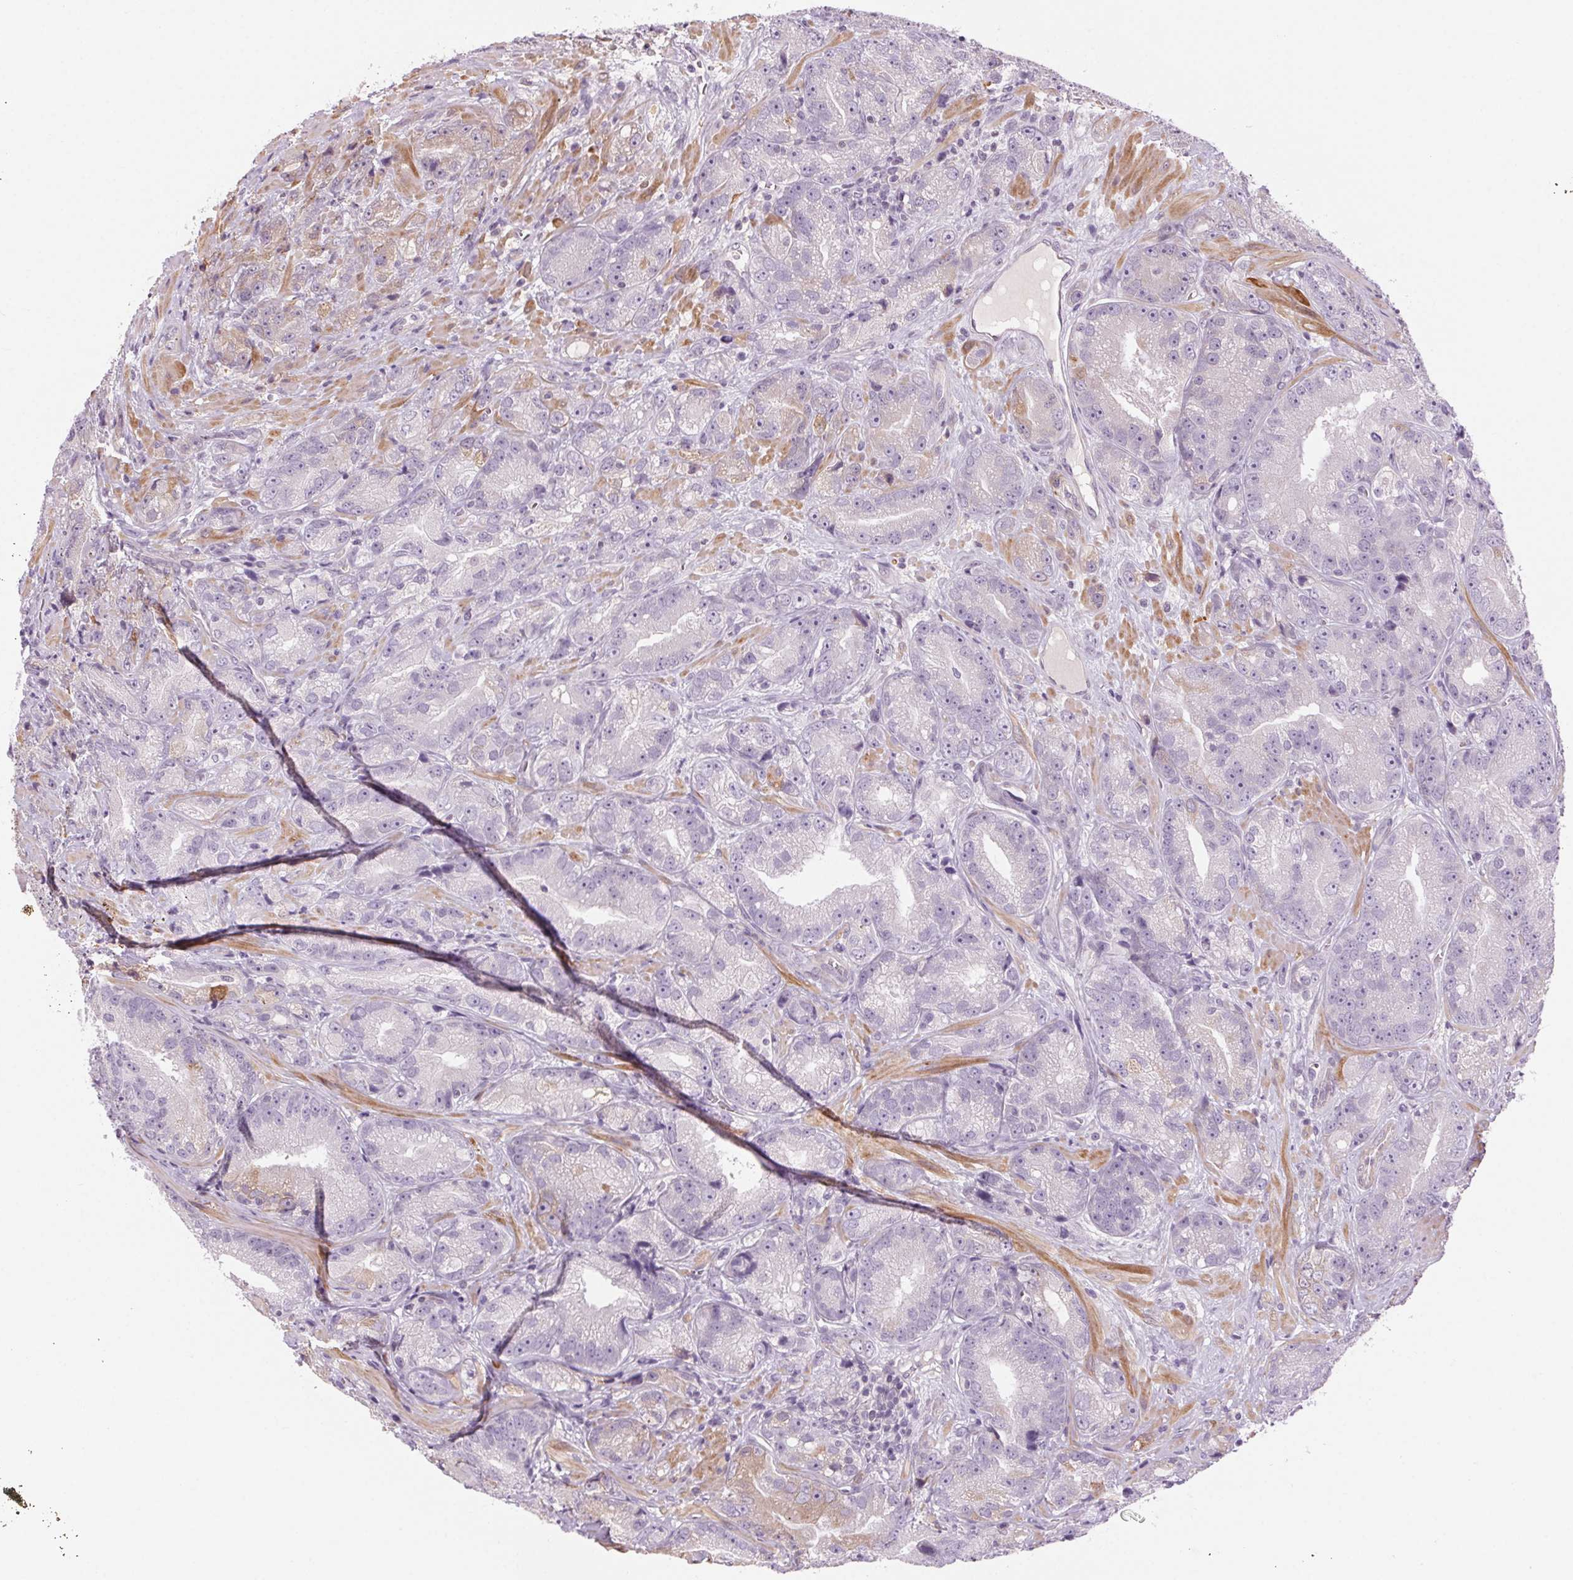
{"staining": {"intensity": "negative", "quantity": "none", "location": "none"}, "tissue": "prostate cancer", "cell_type": "Tumor cells", "image_type": "cancer", "snomed": [{"axis": "morphology", "description": "Adenocarcinoma, NOS"}, {"axis": "topography", "description": "Prostate"}], "caption": "Immunohistochemistry (IHC) histopathology image of prostate cancer (adenocarcinoma) stained for a protein (brown), which demonstrates no positivity in tumor cells.", "gene": "HHLA2", "patient": {"sex": "male", "age": 63}}